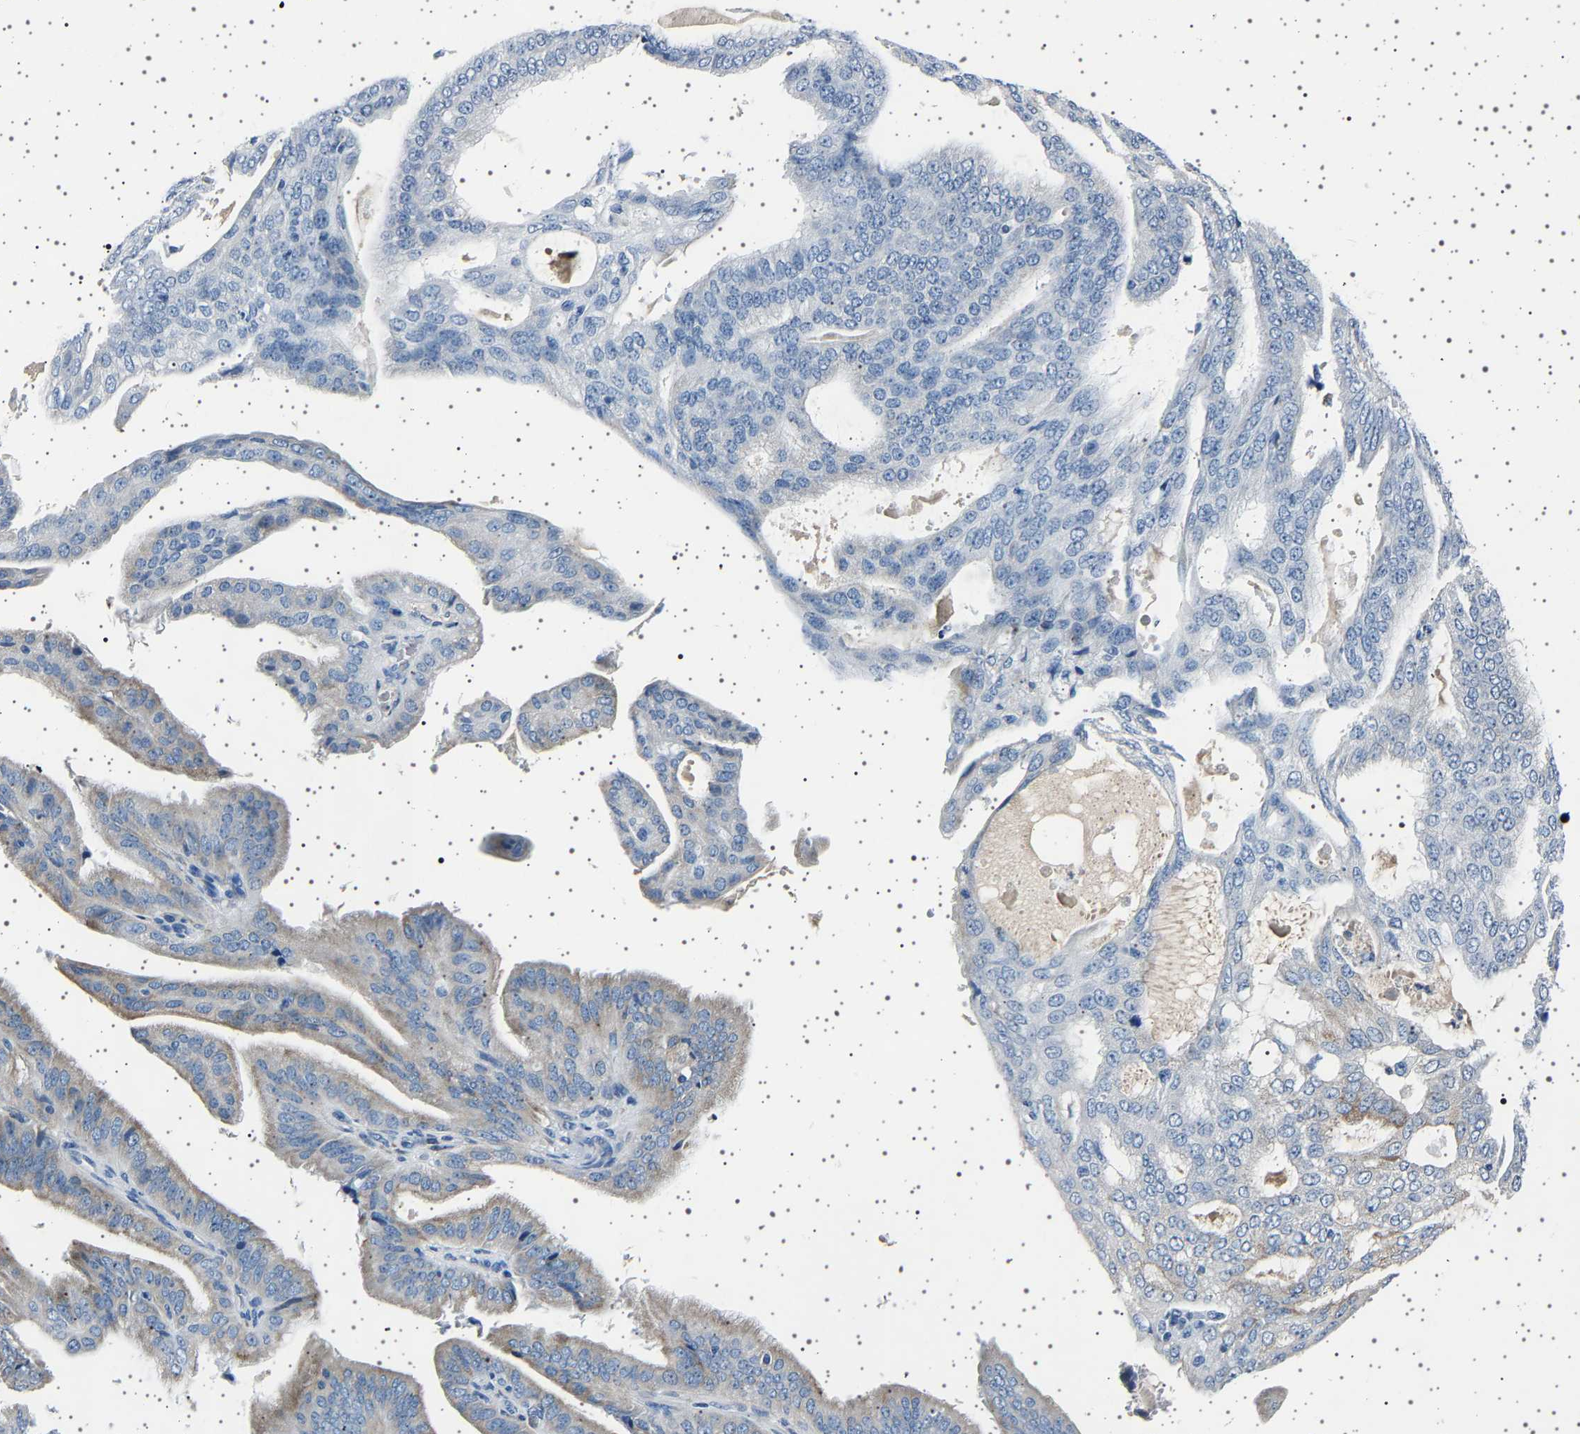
{"staining": {"intensity": "weak", "quantity": "<25%", "location": "cytoplasmic/membranous"}, "tissue": "endometrial cancer", "cell_type": "Tumor cells", "image_type": "cancer", "snomed": [{"axis": "morphology", "description": "Adenocarcinoma, NOS"}, {"axis": "topography", "description": "Endometrium"}], "caption": "DAB immunohistochemical staining of endometrial cancer exhibits no significant staining in tumor cells.", "gene": "FTCD", "patient": {"sex": "female", "age": 58}}